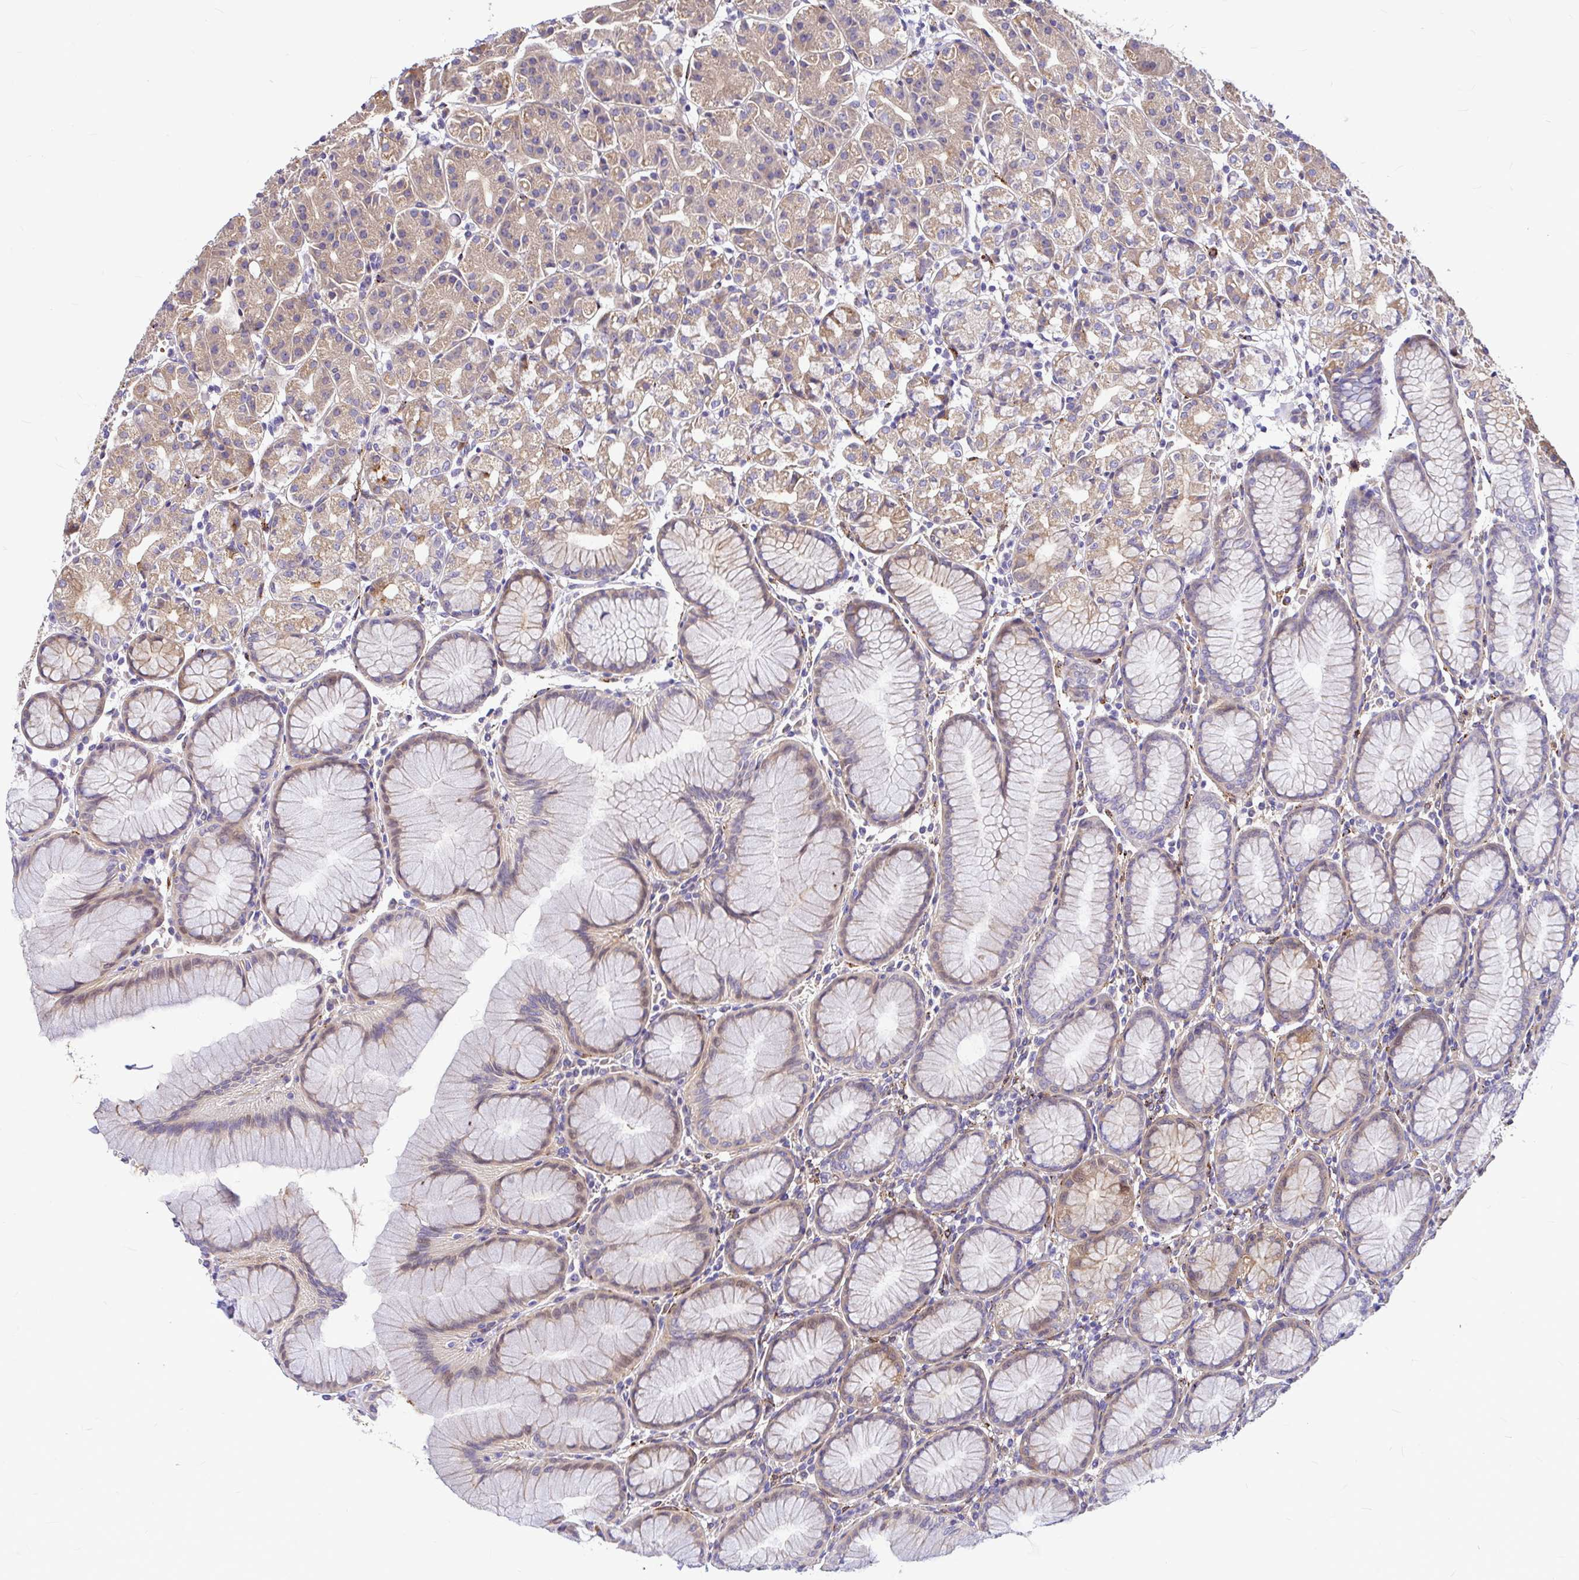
{"staining": {"intensity": "moderate", "quantity": "25%-75%", "location": "cytoplasmic/membranous"}, "tissue": "stomach", "cell_type": "Glandular cells", "image_type": "normal", "snomed": [{"axis": "morphology", "description": "Normal tissue, NOS"}, {"axis": "topography", "description": "Stomach"}], "caption": "Human stomach stained for a protein (brown) exhibits moderate cytoplasmic/membranous positive positivity in about 25%-75% of glandular cells.", "gene": "GABBR2", "patient": {"sex": "female", "age": 57}}